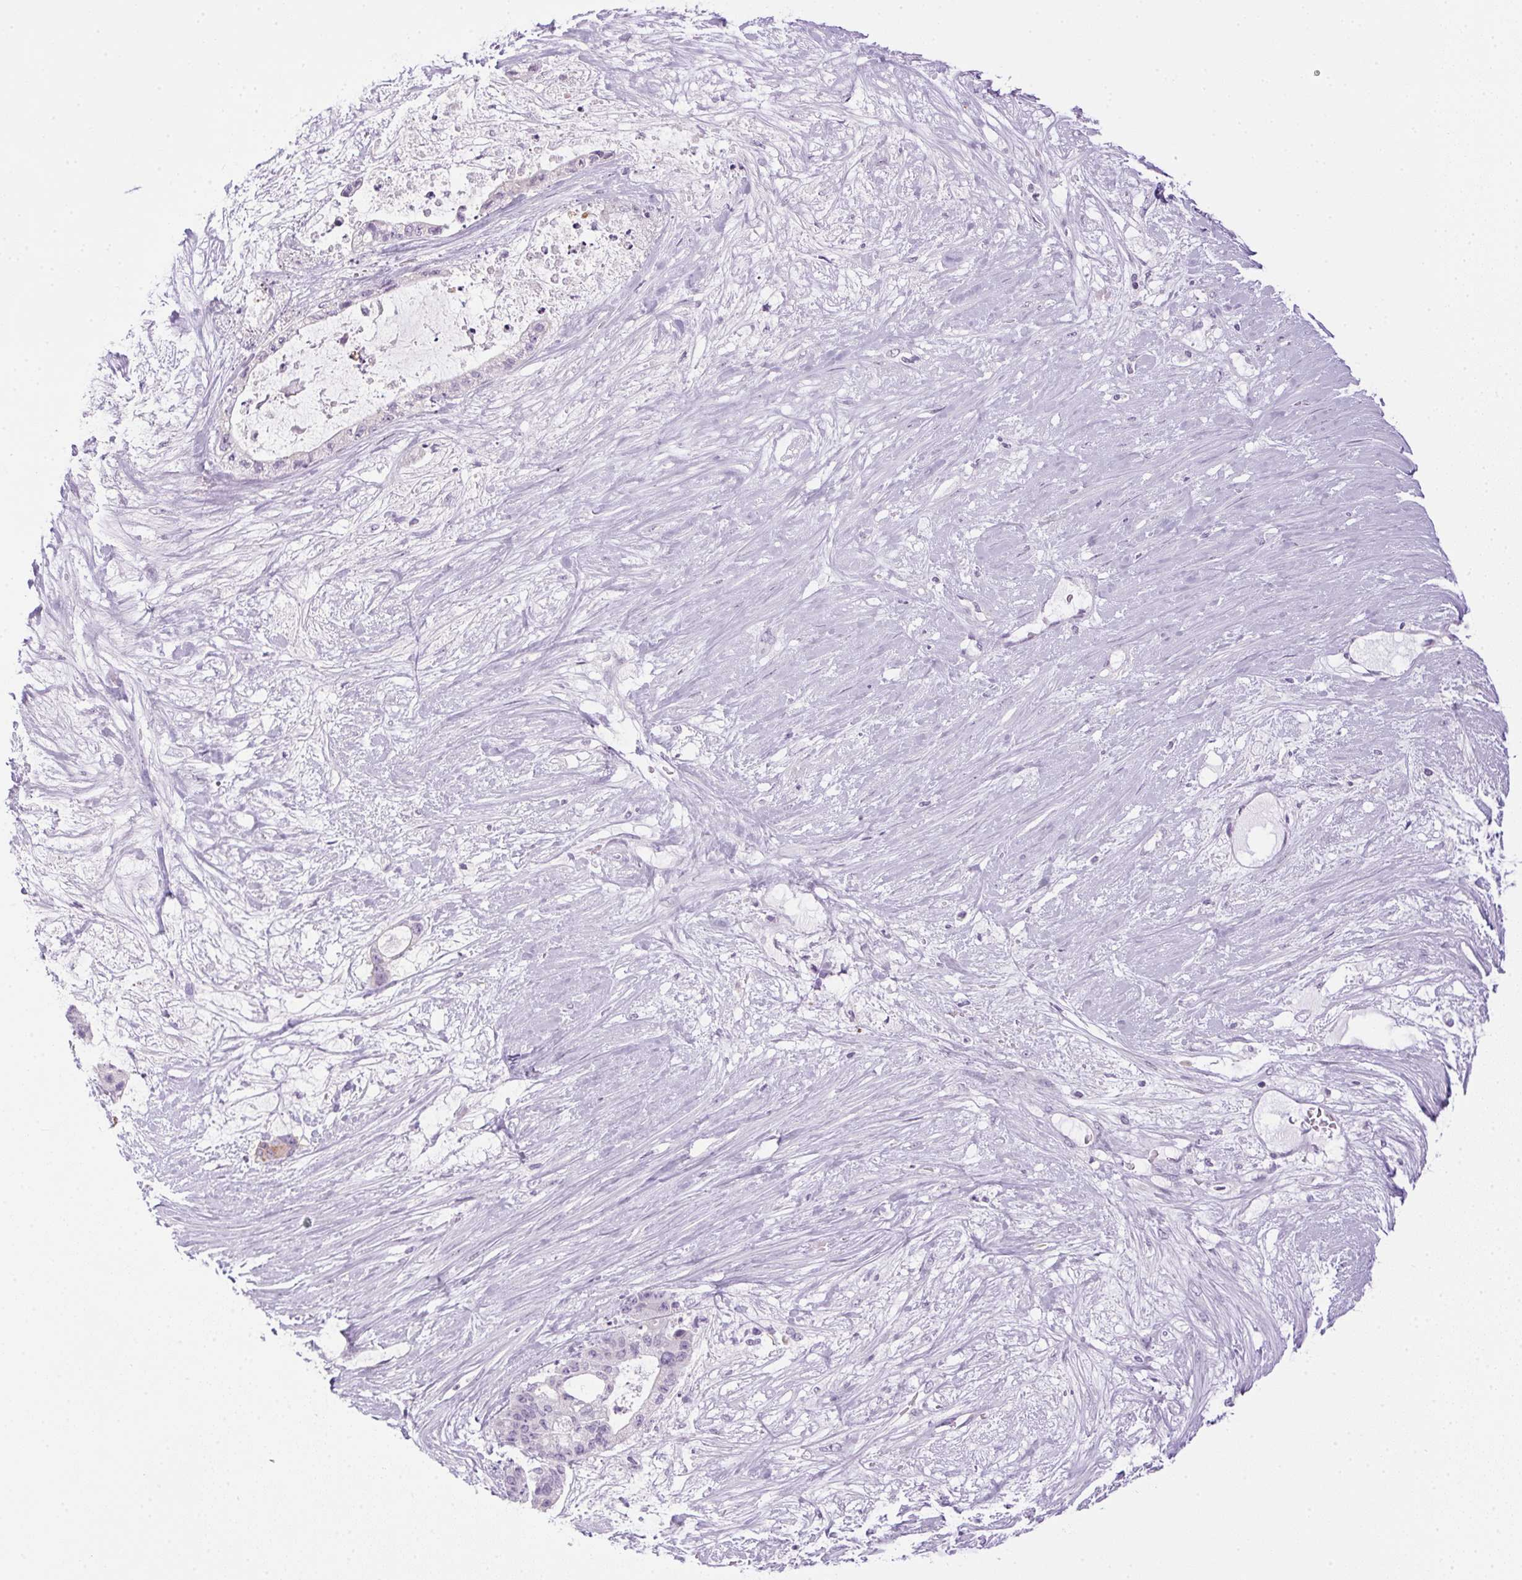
{"staining": {"intensity": "negative", "quantity": "none", "location": "none"}, "tissue": "liver cancer", "cell_type": "Tumor cells", "image_type": "cancer", "snomed": [{"axis": "morphology", "description": "Normal tissue, NOS"}, {"axis": "morphology", "description": "Cholangiocarcinoma"}, {"axis": "topography", "description": "Liver"}, {"axis": "topography", "description": "Peripheral nerve tissue"}], "caption": "An IHC micrograph of liver cancer is shown. There is no staining in tumor cells of liver cancer.", "gene": "POPDC2", "patient": {"sex": "female", "age": 73}}